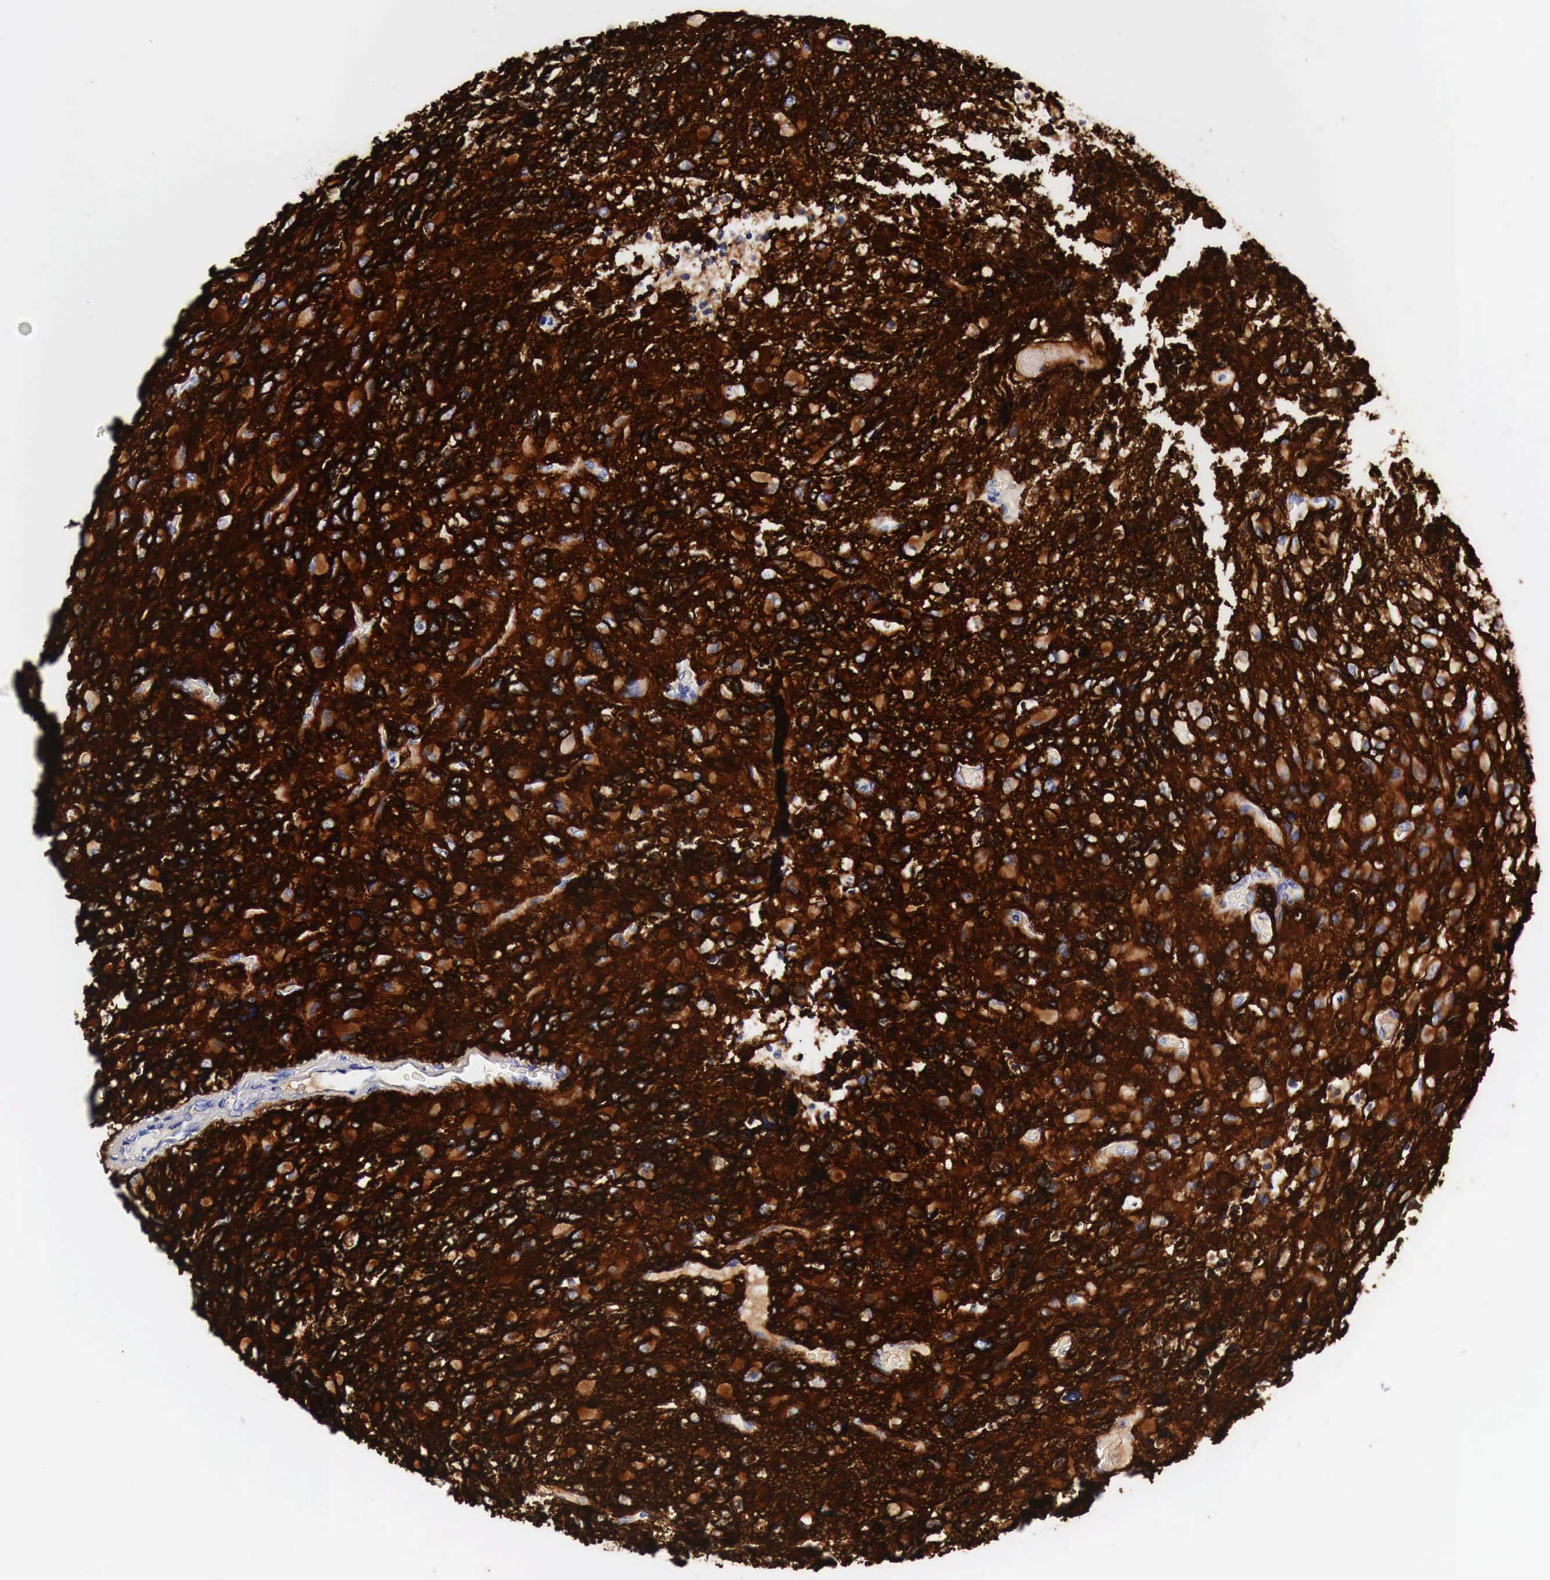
{"staining": {"intensity": "strong", "quantity": ">75%", "location": "cytoplasmic/membranous"}, "tissue": "glioma", "cell_type": "Tumor cells", "image_type": "cancer", "snomed": [{"axis": "morphology", "description": "Glioma, malignant, High grade"}, {"axis": "topography", "description": "Brain"}], "caption": "This micrograph displays immunohistochemistry (IHC) staining of malignant glioma (high-grade), with high strong cytoplasmic/membranous expression in approximately >75% of tumor cells.", "gene": "EGFR", "patient": {"sex": "male", "age": 69}}